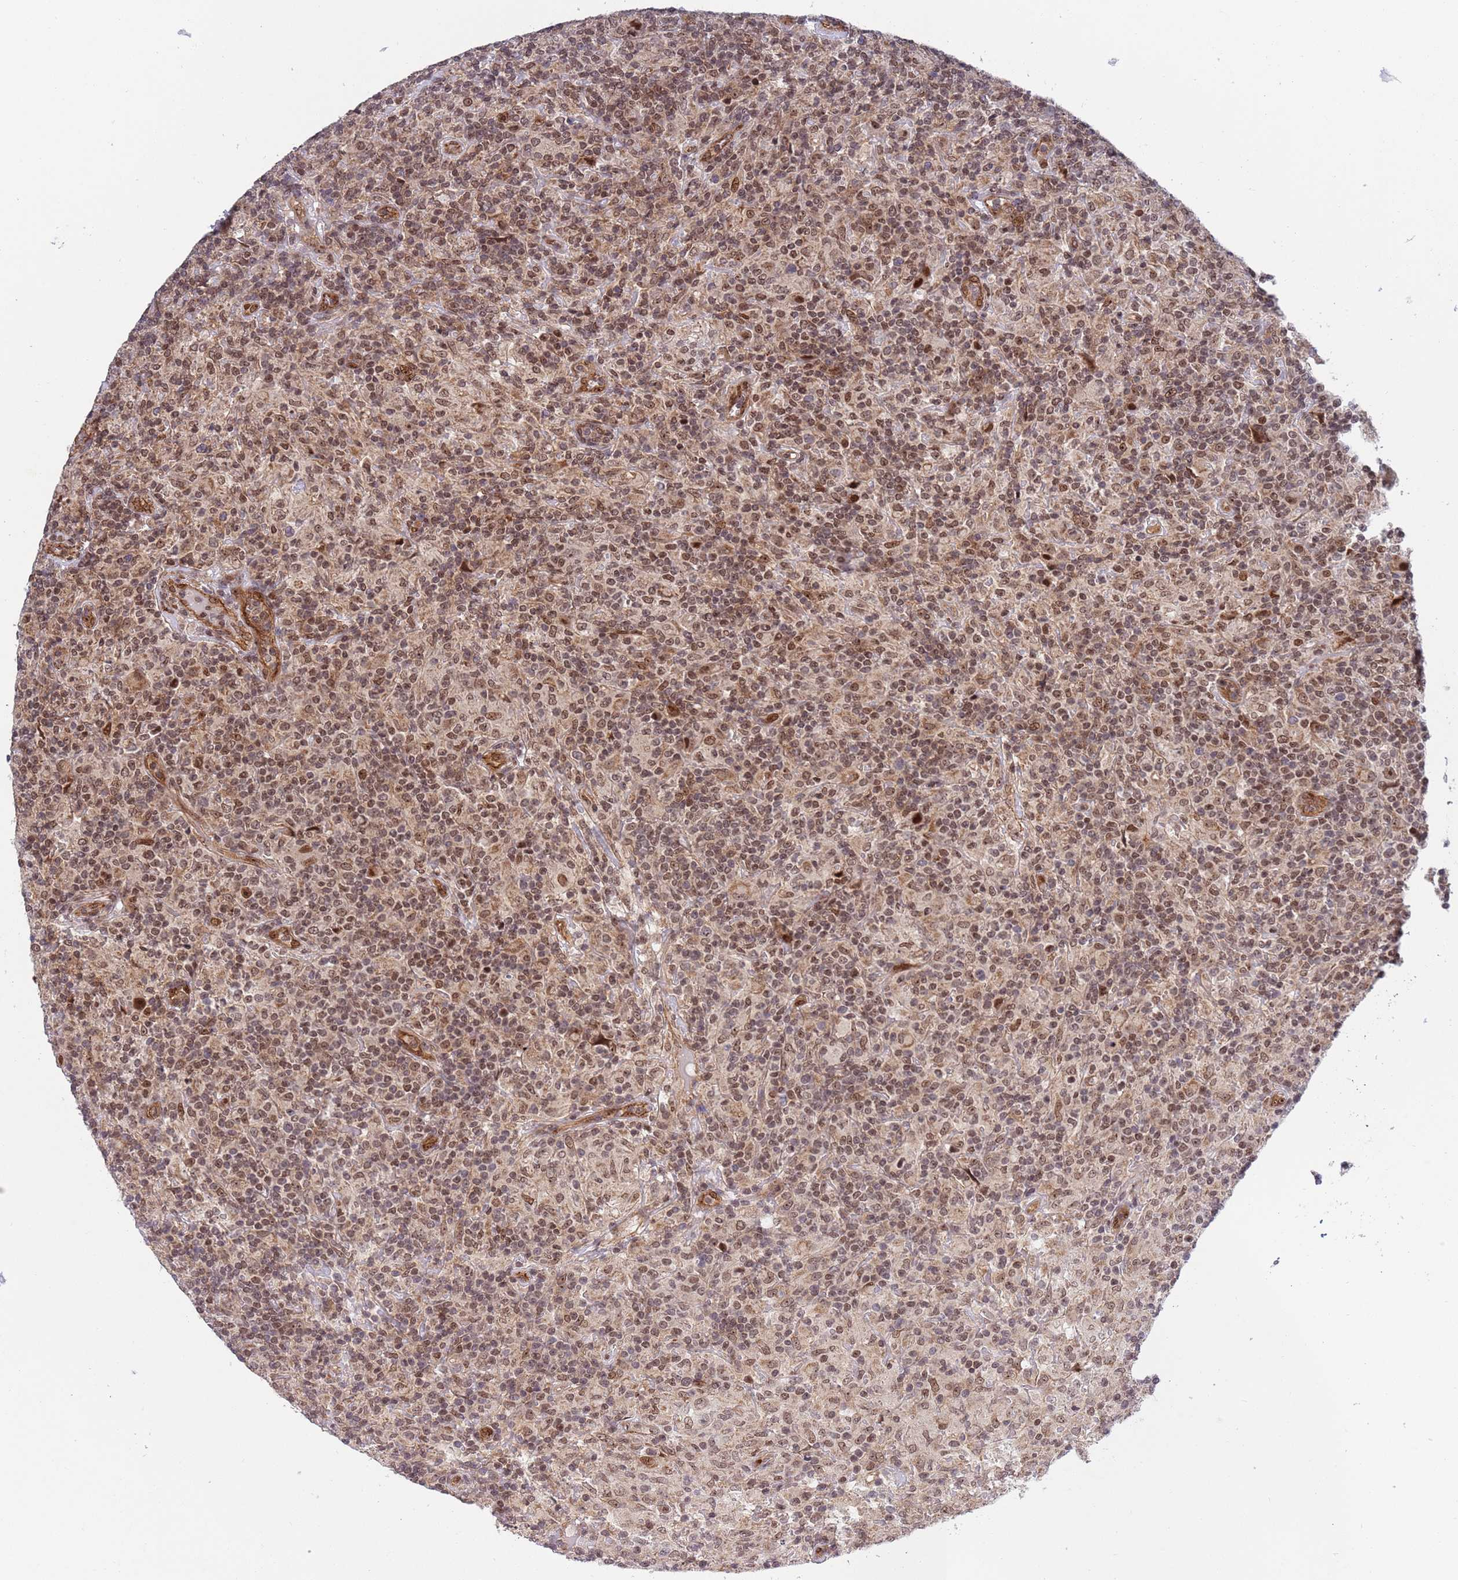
{"staining": {"intensity": "moderate", "quantity": ">75%", "location": "nuclear"}, "tissue": "lymphoma", "cell_type": "Tumor cells", "image_type": "cancer", "snomed": [{"axis": "morphology", "description": "Hodgkin's disease, NOS"}, {"axis": "topography", "description": "Lymph node"}], "caption": "The histopathology image displays staining of Hodgkin's disease, revealing moderate nuclear protein expression (brown color) within tumor cells.", "gene": "TBX10", "patient": {"sex": "male", "age": 70}}